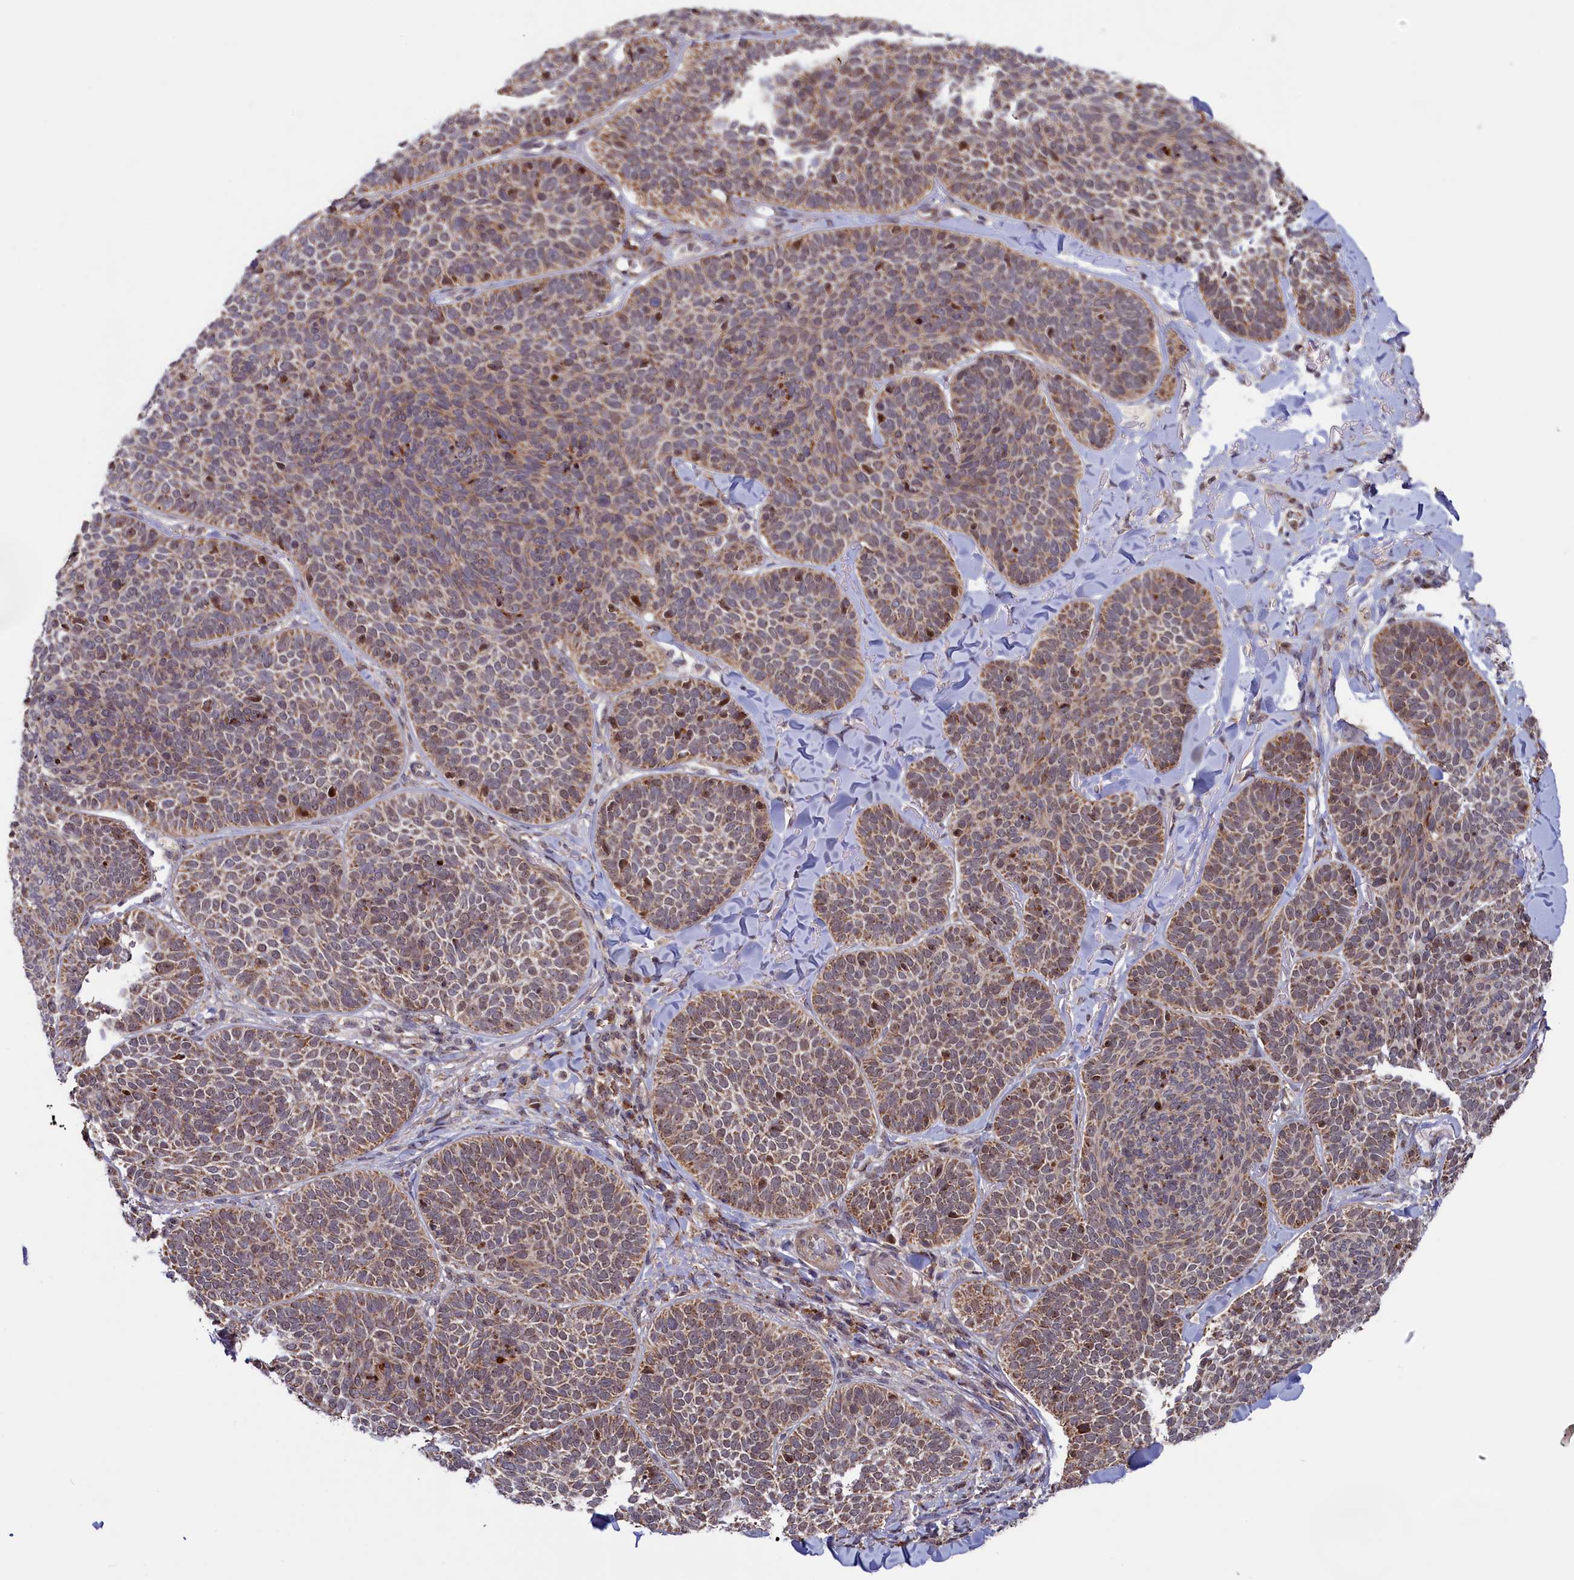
{"staining": {"intensity": "moderate", "quantity": ">75%", "location": "cytoplasmic/membranous"}, "tissue": "skin cancer", "cell_type": "Tumor cells", "image_type": "cancer", "snomed": [{"axis": "morphology", "description": "Basal cell carcinoma"}, {"axis": "topography", "description": "Skin"}], "caption": "A brown stain labels moderate cytoplasmic/membranous staining of a protein in skin cancer (basal cell carcinoma) tumor cells.", "gene": "DUS3L", "patient": {"sex": "male", "age": 85}}